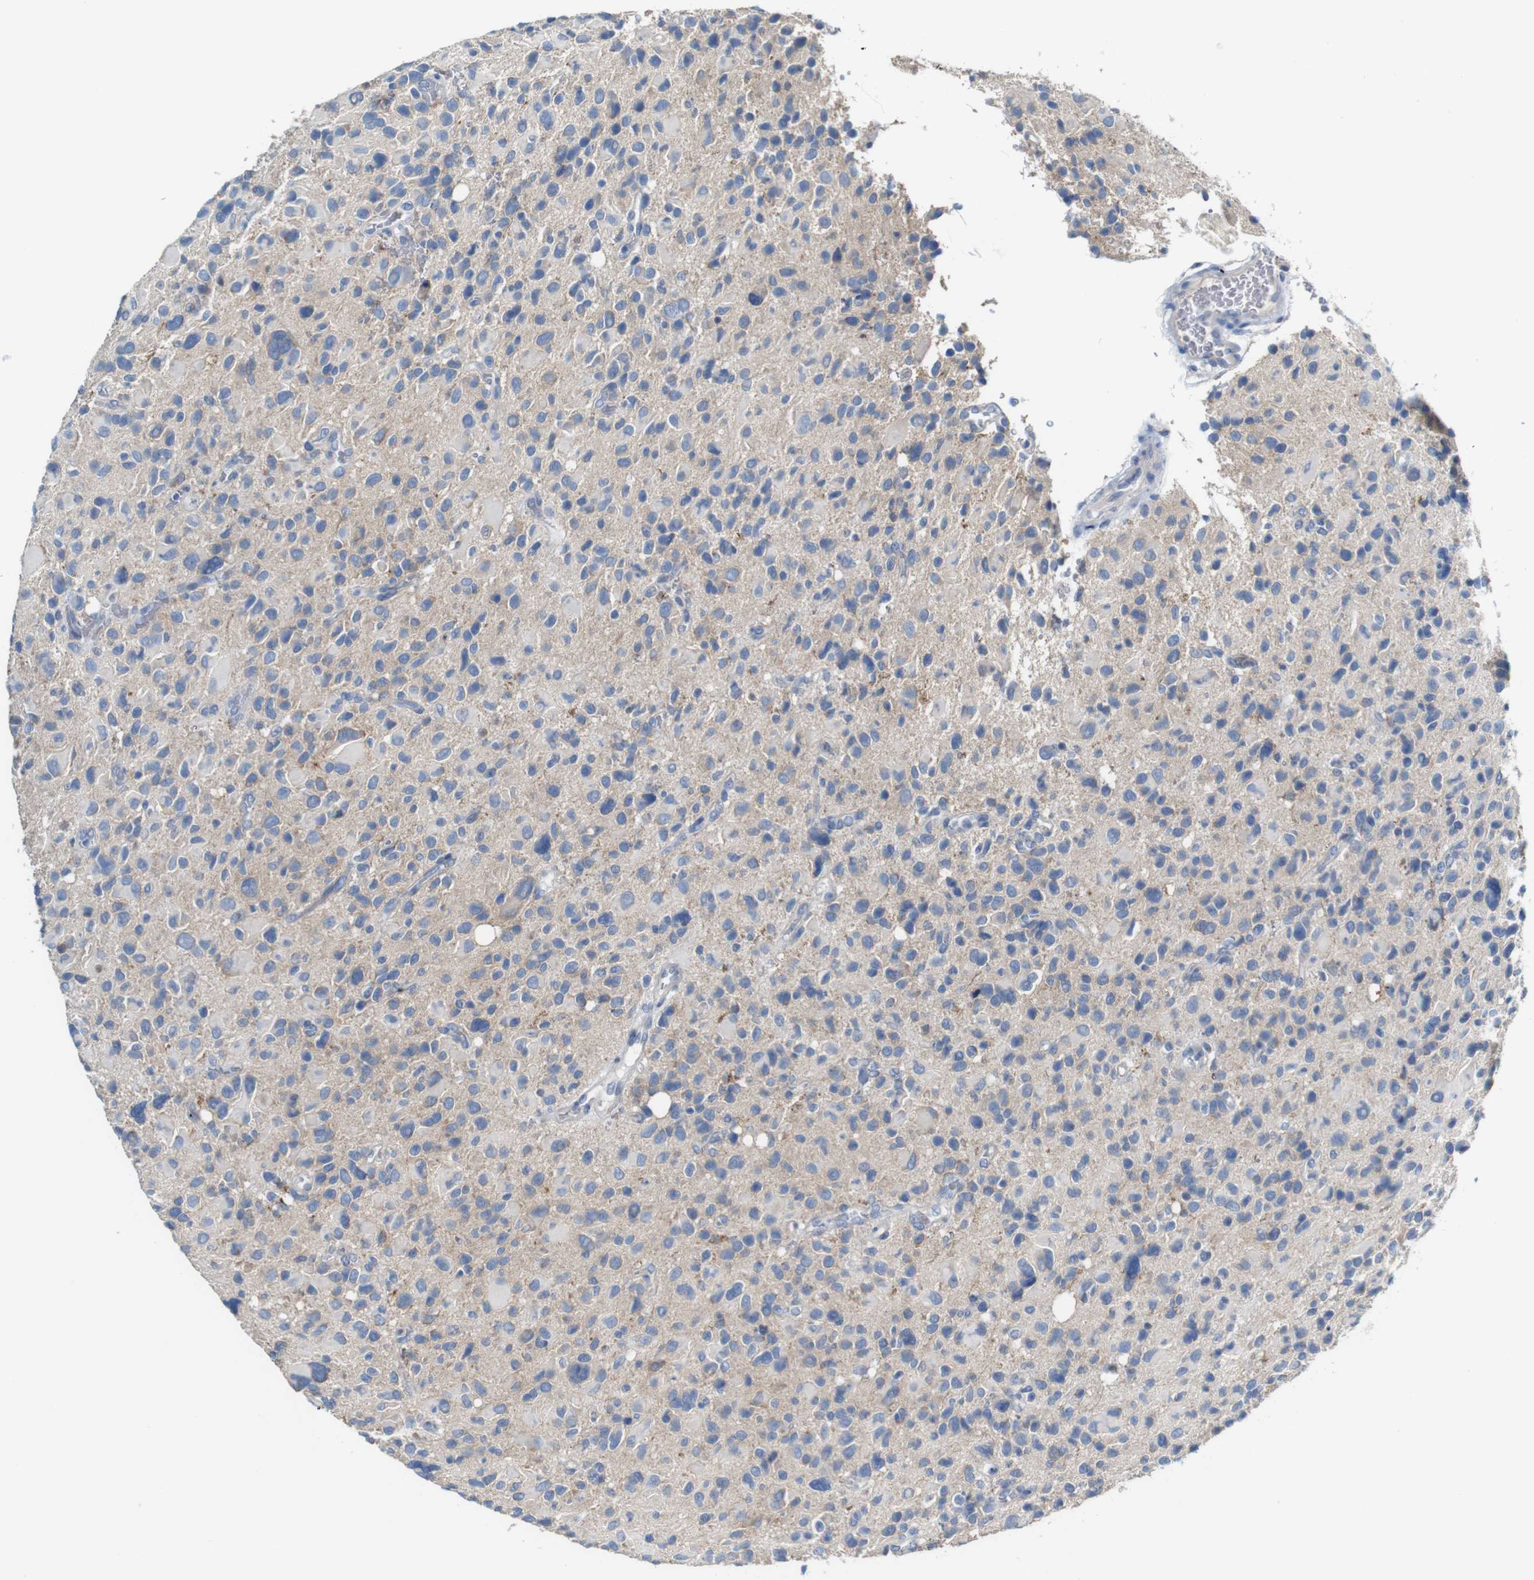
{"staining": {"intensity": "weak", "quantity": "<25%", "location": "cytoplasmic/membranous"}, "tissue": "glioma", "cell_type": "Tumor cells", "image_type": "cancer", "snomed": [{"axis": "morphology", "description": "Glioma, malignant, High grade"}, {"axis": "topography", "description": "Brain"}], "caption": "This photomicrograph is of glioma stained with immunohistochemistry to label a protein in brown with the nuclei are counter-stained blue. There is no expression in tumor cells. The staining was performed using DAB (3,3'-diaminobenzidine) to visualize the protein expression in brown, while the nuclei were stained in blue with hematoxylin (Magnification: 20x).", "gene": "IGSF8", "patient": {"sex": "male", "age": 48}}